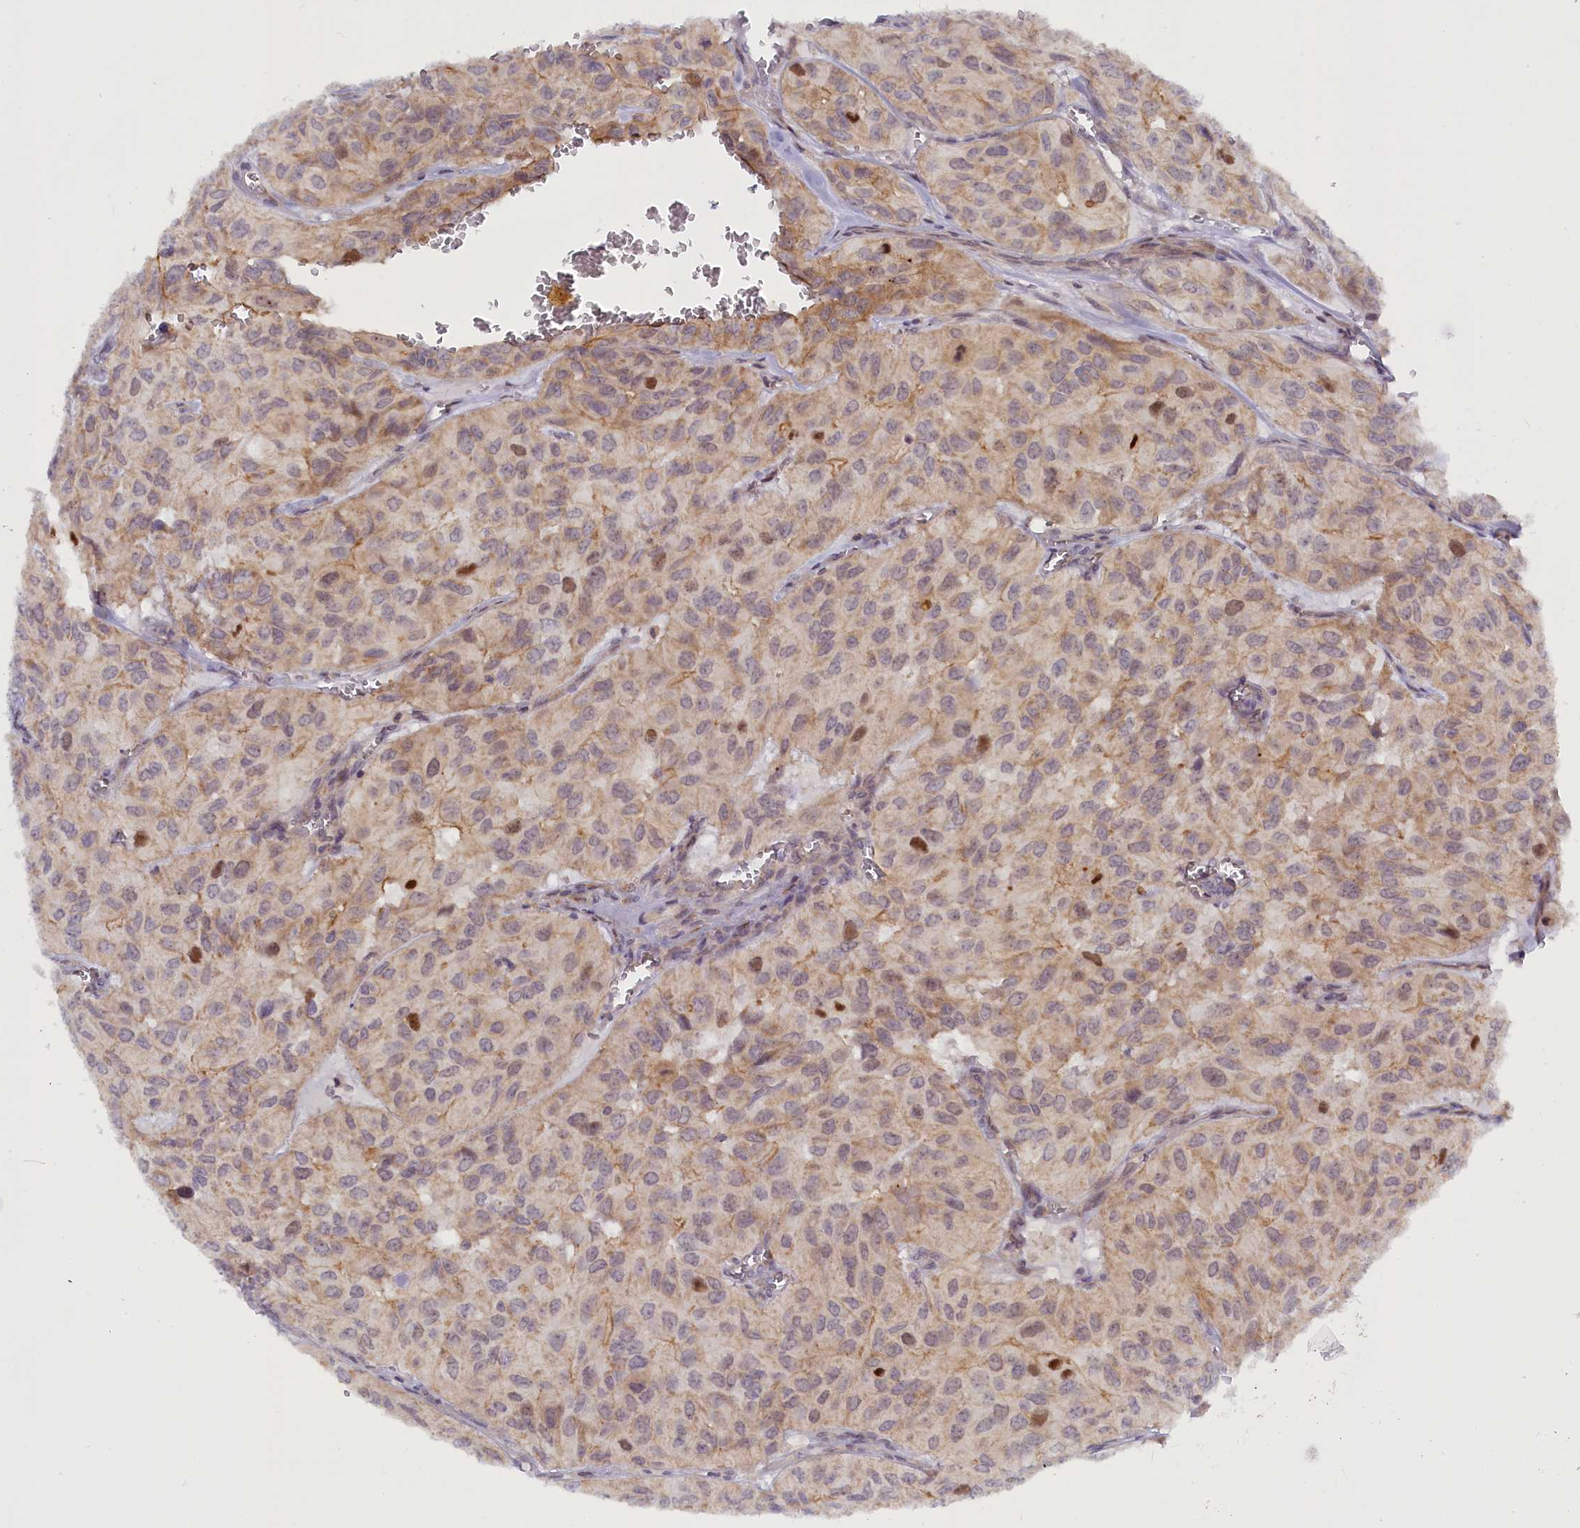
{"staining": {"intensity": "weak", "quantity": "<25%", "location": "cytoplasmic/membranous"}, "tissue": "head and neck cancer", "cell_type": "Tumor cells", "image_type": "cancer", "snomed": [{"axis": "morphology", "description": "Adenocarcinoma, NOS"}, {"axis": "topography", "description": "Salivary gland, NOS"}, {"axis": "topography", "description": "Head-Neck"}], "caption": "Tumor cells show no significant staining in adenocarcinoma (head and neck).", "gene": "CCL23", "patient": {"sex": "female", "age": 76}}